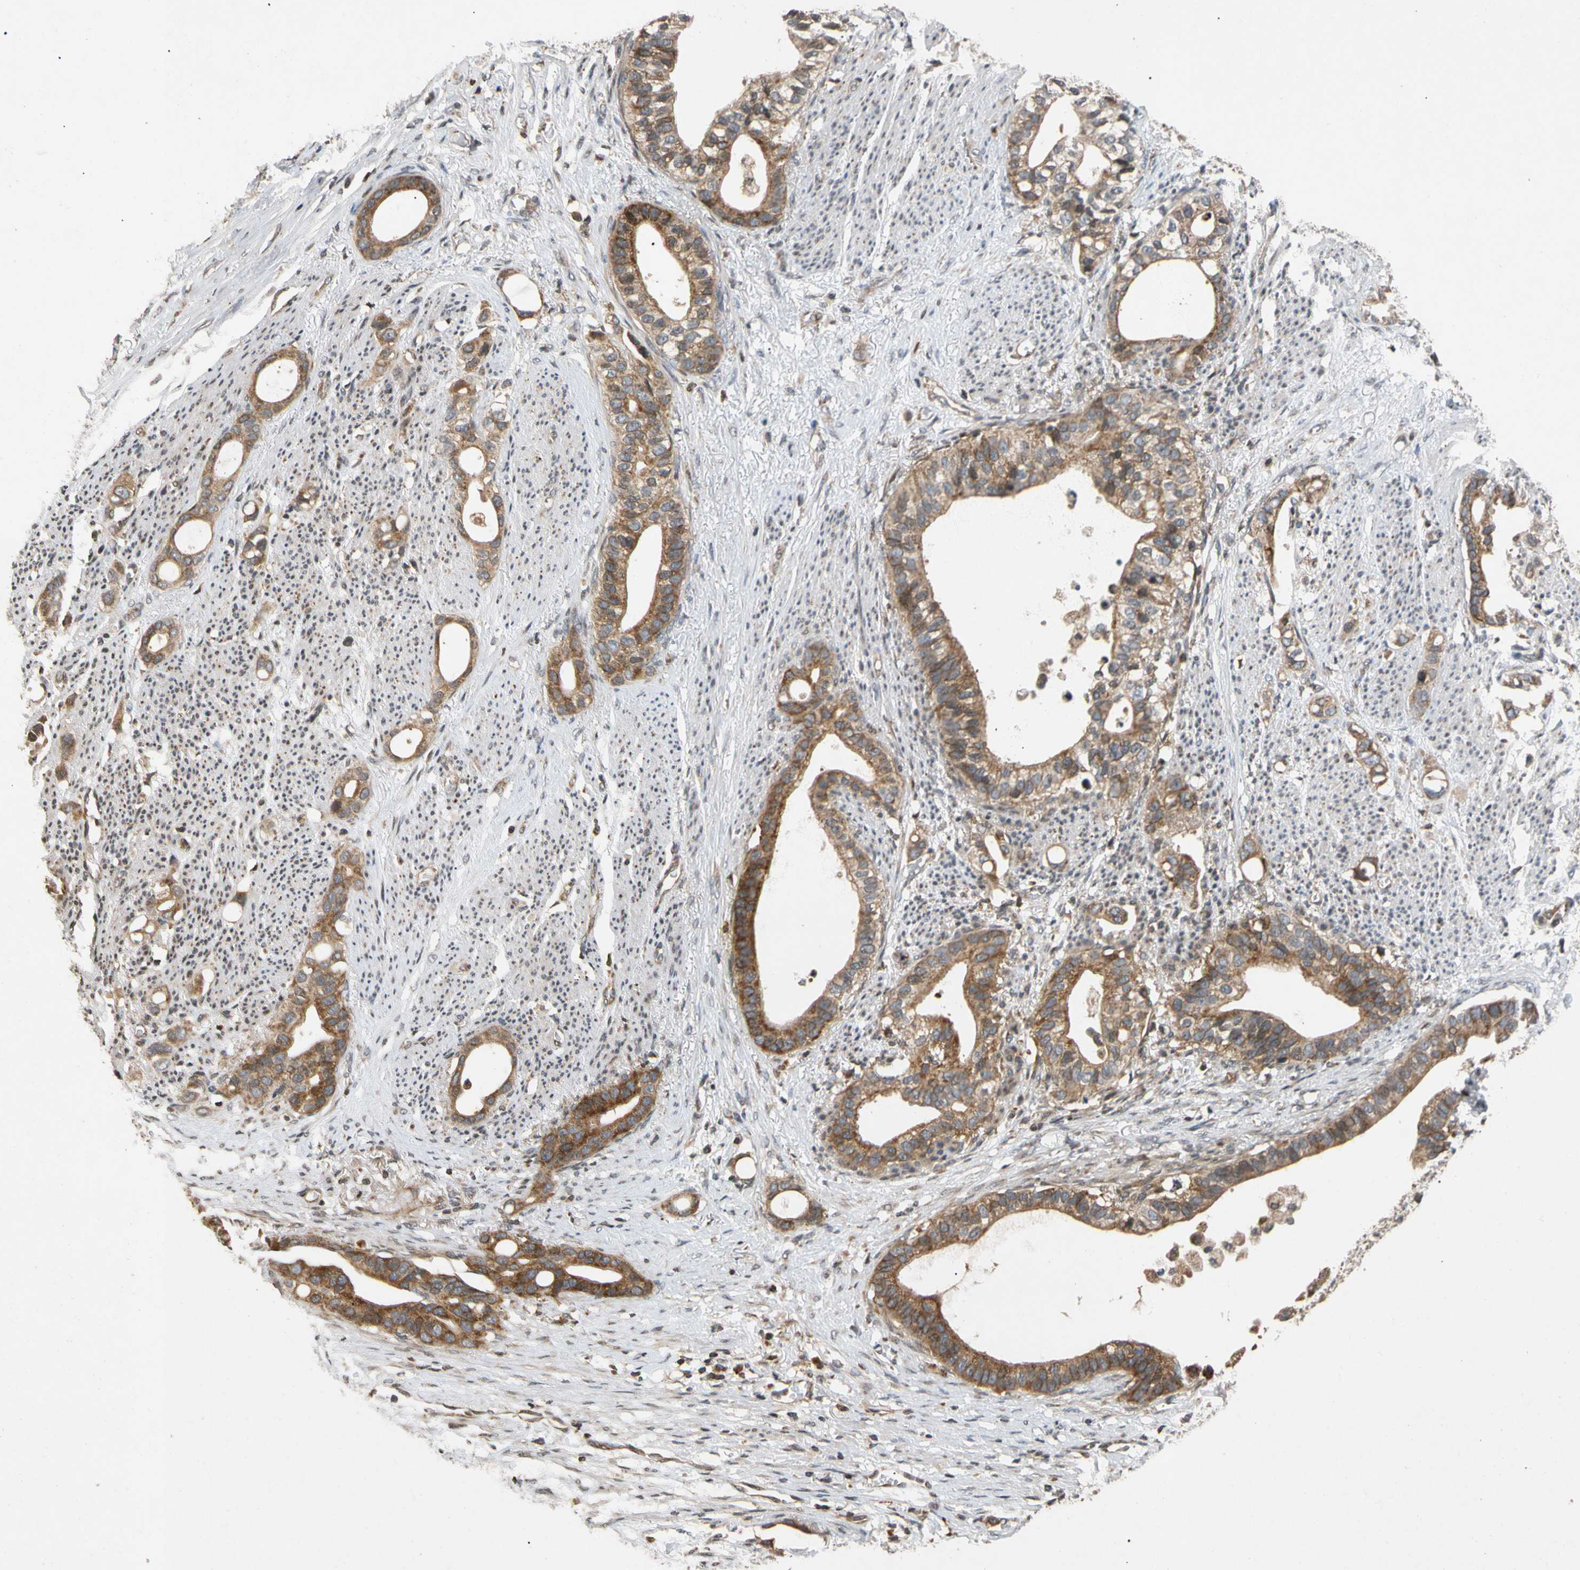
{"staining": {"intensity": "strong", "quantity": ">75%", "location": "cytoplasmic/membranous"}, "tissue": "stomach cancer", "cell_type": "Tumor cells", "image_type": "cancer", "snomed": [{"axis": "morphology", "description": "Adenocarcinoma, NOS"}, {"axis": "topography", "description": "Stomach"}], "caption": "The photomicrograph shows staining of stomach cancer, revealing strong cytoplasmic/membranous protein staining (brown color) within tumor cells.", "gene": "MRPS22", "patient": {"sex": "female", "age": 75}}